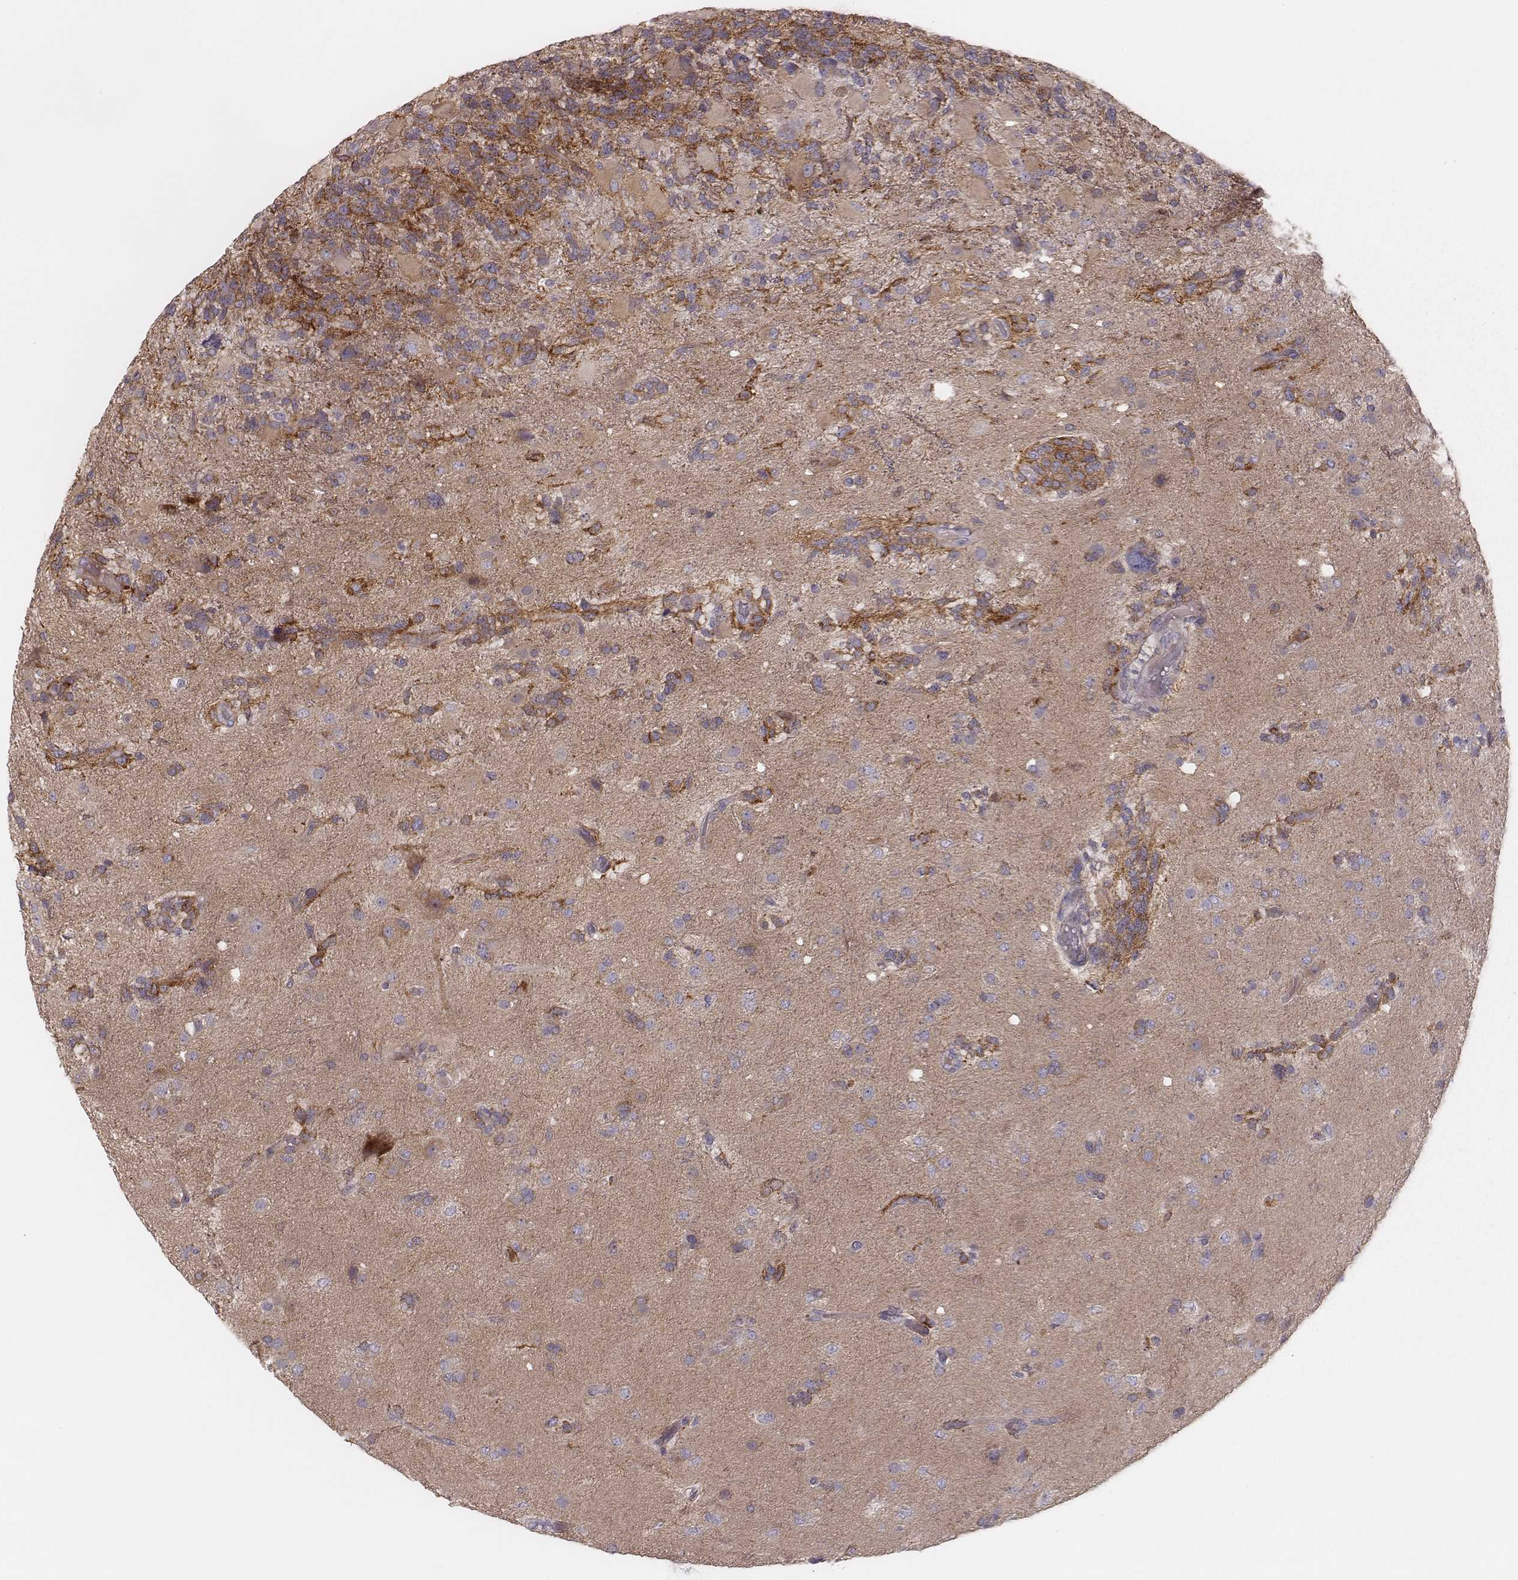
{"staining": {"intensity": "moderate", "quantity": "<25%", "location": "cytoplasmic/membranous"}, "tissue": "glioma", "cell_type": "Tumor cells", "image_type": "cancer", "snomed": [{"axis": "morphology", "description": "Glioma, malignant, High grade"}, {"axis": "topography", "description": "Brain"}], "caption": "Human malignant glioma (high-grade) stained for a protein (brown) reveals moderate cytoplasmic/membranous positive expression in approximately <25% of tumor cells.", "gene": "KIF5C", "patient": {"sex": "female", "age": 71}}